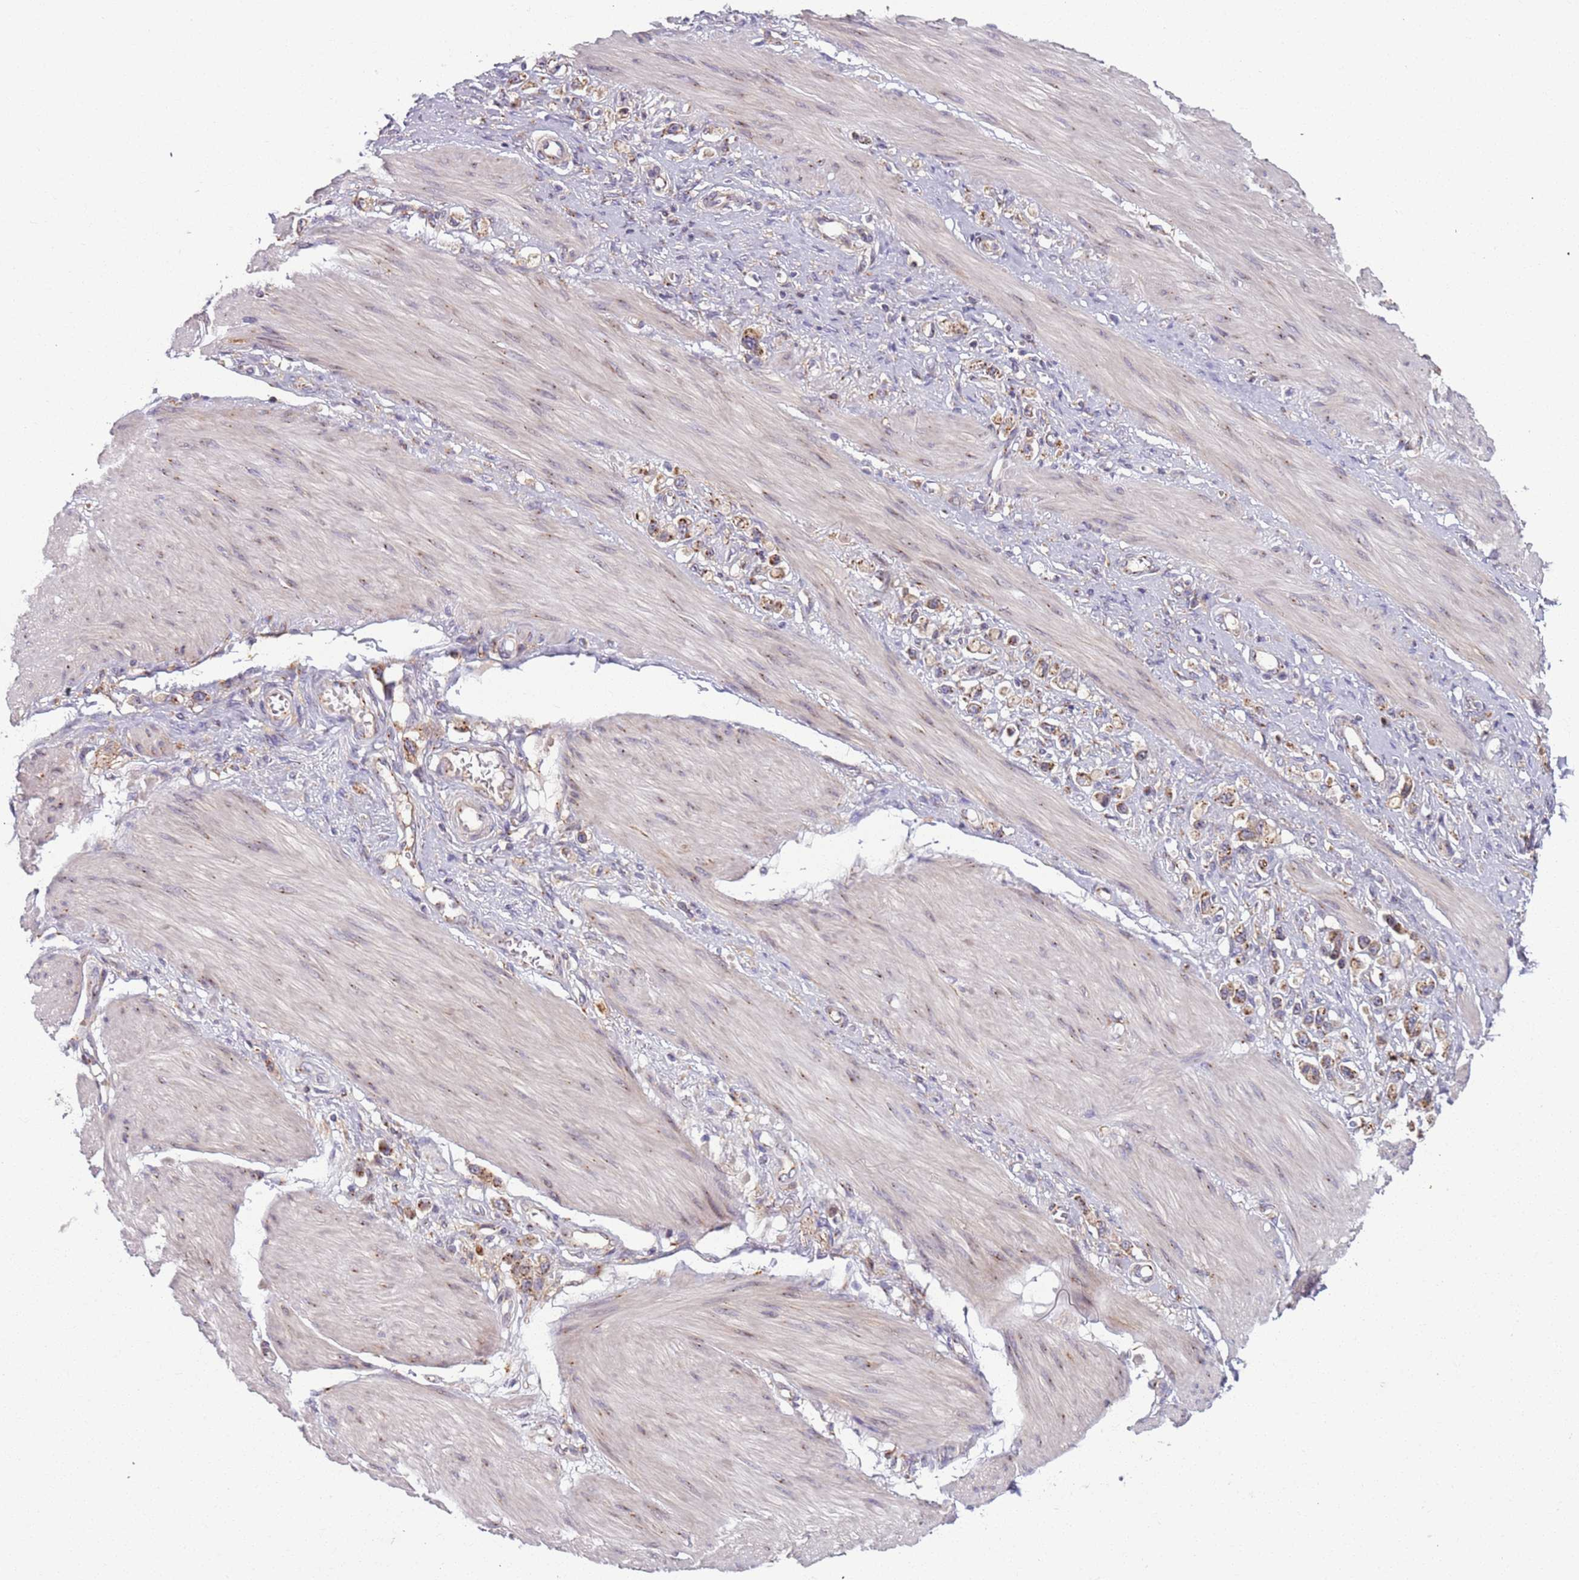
{"staining": {"intensity": "moderate", "quantity": ">75%", "location": "cytoplasmic/membranous"}, "tissue": "stomach cancer", "cell_type": "Tumor cells", "image_type": "cancer", "snomed": [{"axis": "morphology", "description": "Adenocarcinoma, NOS"}, {"axis": "topography", "description": "Stomach"}], "caption": "Immunohistochemical staining of stomach adenocarcinoma displays moderate cytoplasmic/membranous protein staining in about >75% of tumor cells.", "gene": "AKTIP", "patient": {"sex": "female", "age": 65}}